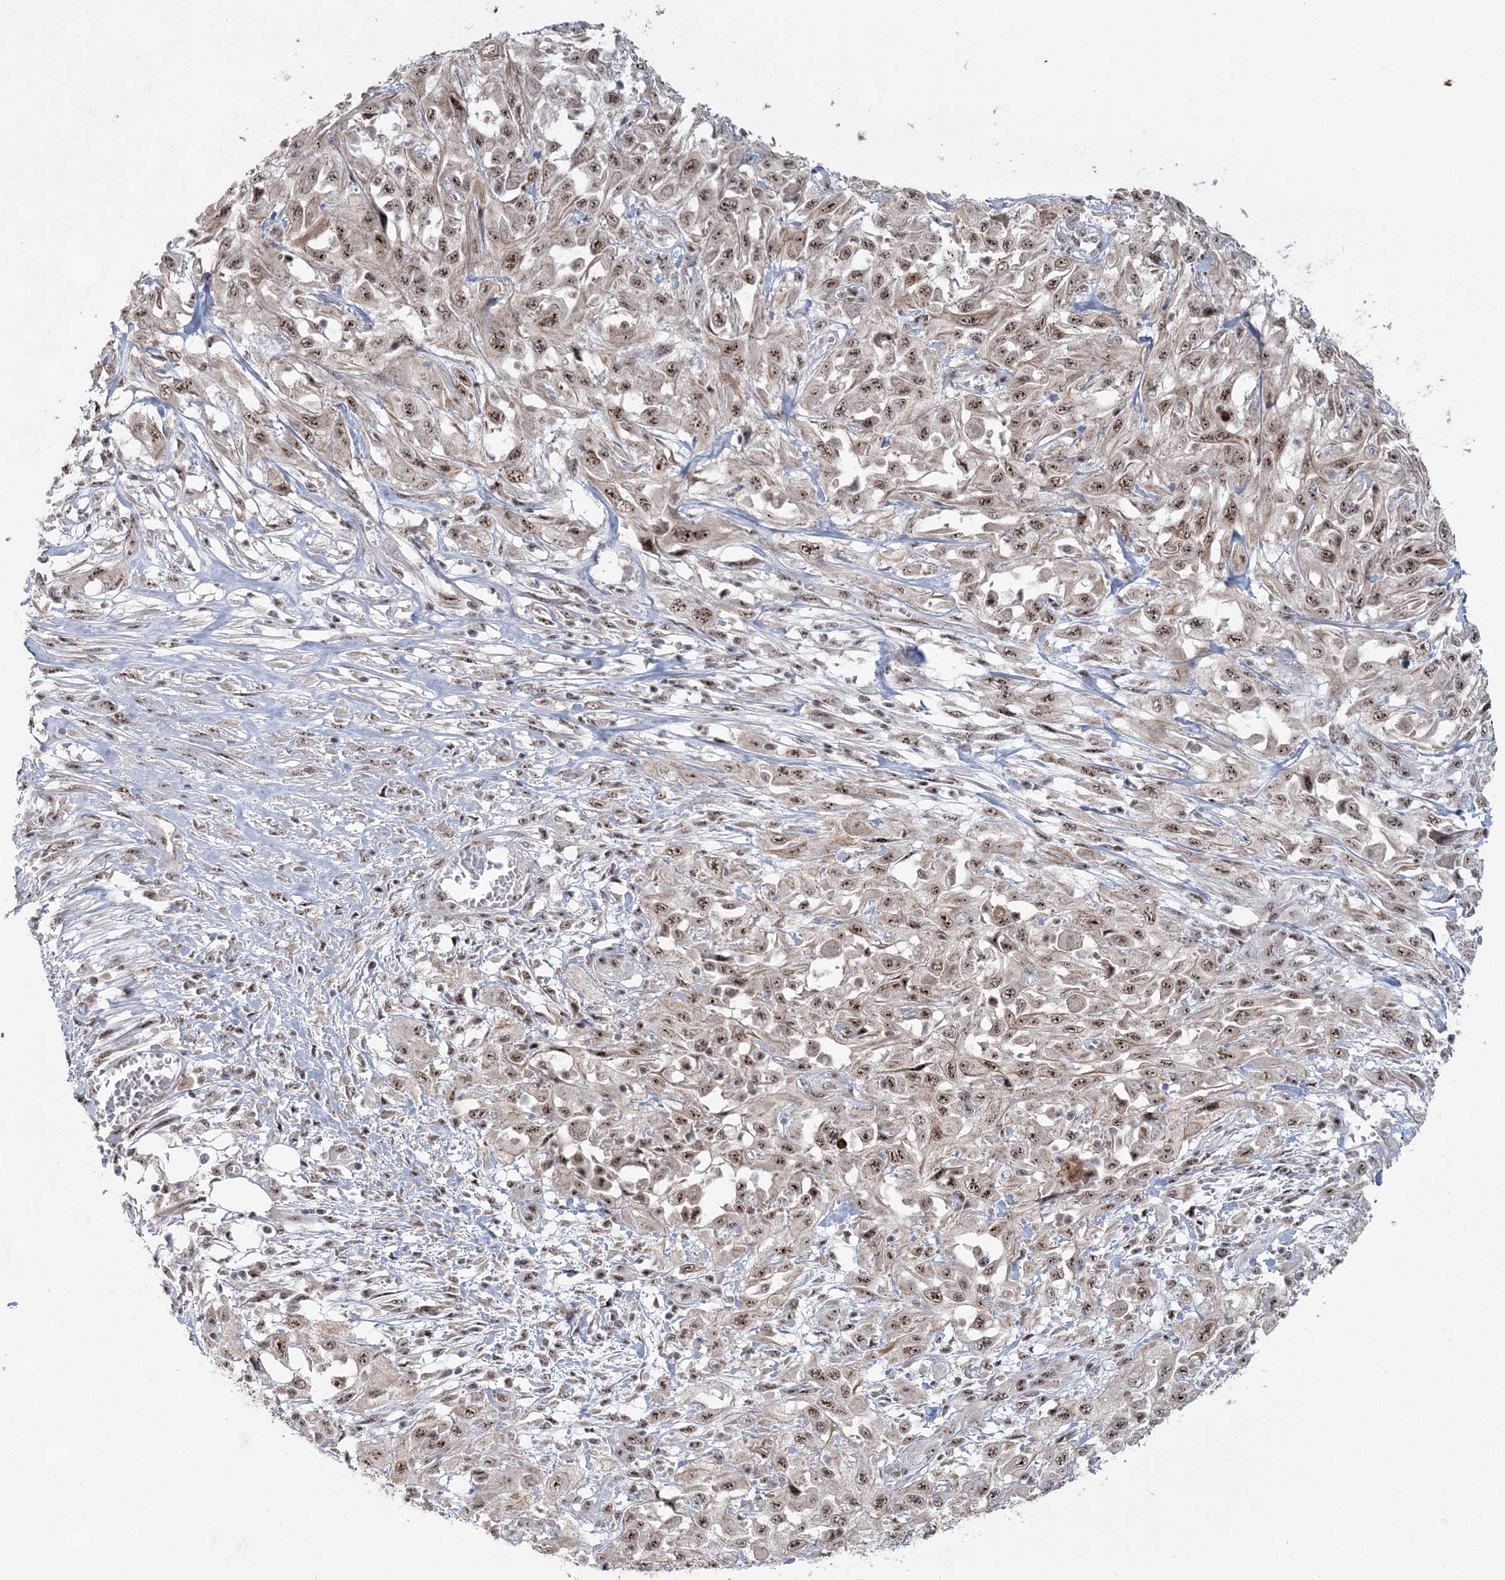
{"staining": {"intensity": "moderate", "quantity": ">75%", "location": "nuclear"}, "tissue": "skin cancer", "cell_type": "Tumor cells", "image_type": "cancer", "snomed": [{"axis": "morphology", "description": "Squamous cell carcinoma, NOS"}, {"axis": "morphology", "description": "Squamous cell carcinoma, metastatic, NOS"}, {"axis": "topography", "description": "Skin"}, {"axis": "topography", "description": "Lymph node"}], "caption": "IHC (DAB (3,3'-diaminobenzidine)) staining of human skin cancer (metastatic squamous cell carcinoma) demonstrates moderate nuclear protein expression in approximately >75% of tumor cells.", "gene": "KDM6B", "patient": {"sex": "male", "age": 75}}